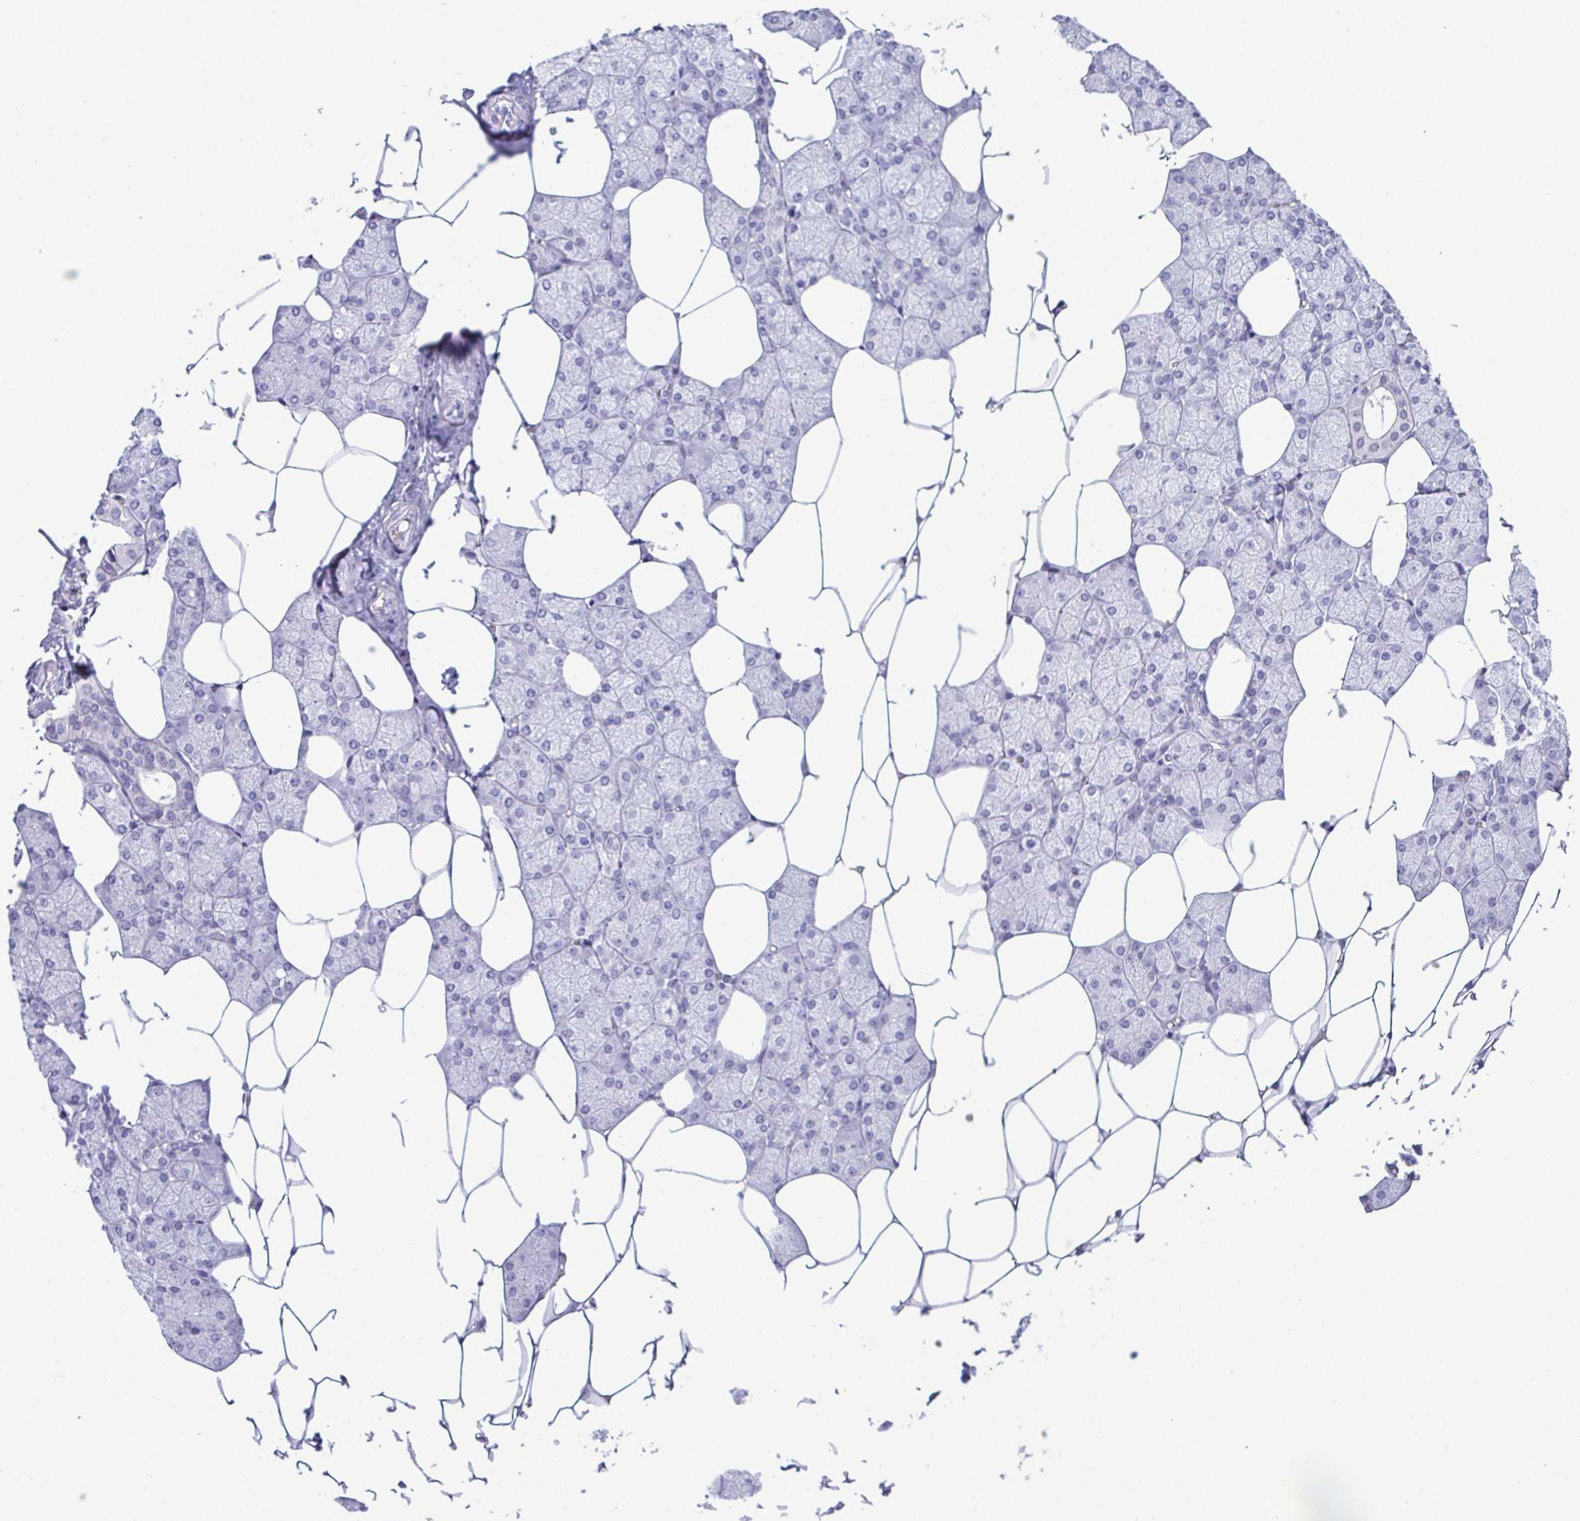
{"staining": {"intensity": "weak", "quantity": "<25%", "location": "nuclear"}, "tissue": "salivary gland", "cell_type": "Glandular cells", "image_type": "normal", "snomed": [{"axis": "morphology", "description": "Normal tissue, NOS"}, {"axis": "topography", "description": "Salivary gland"}], "caption": "Glandular cells show no significant expression in benign salivary gland. The staining was performed using DAB (3,3'-diaminobenzidine) to visualize the protein expression in brown, while the nuclei were stained in blue with hematoxylin (Magnification: 20x).", "gene": "SUGP2", "patient": {"sex": "female", "age": 43}}